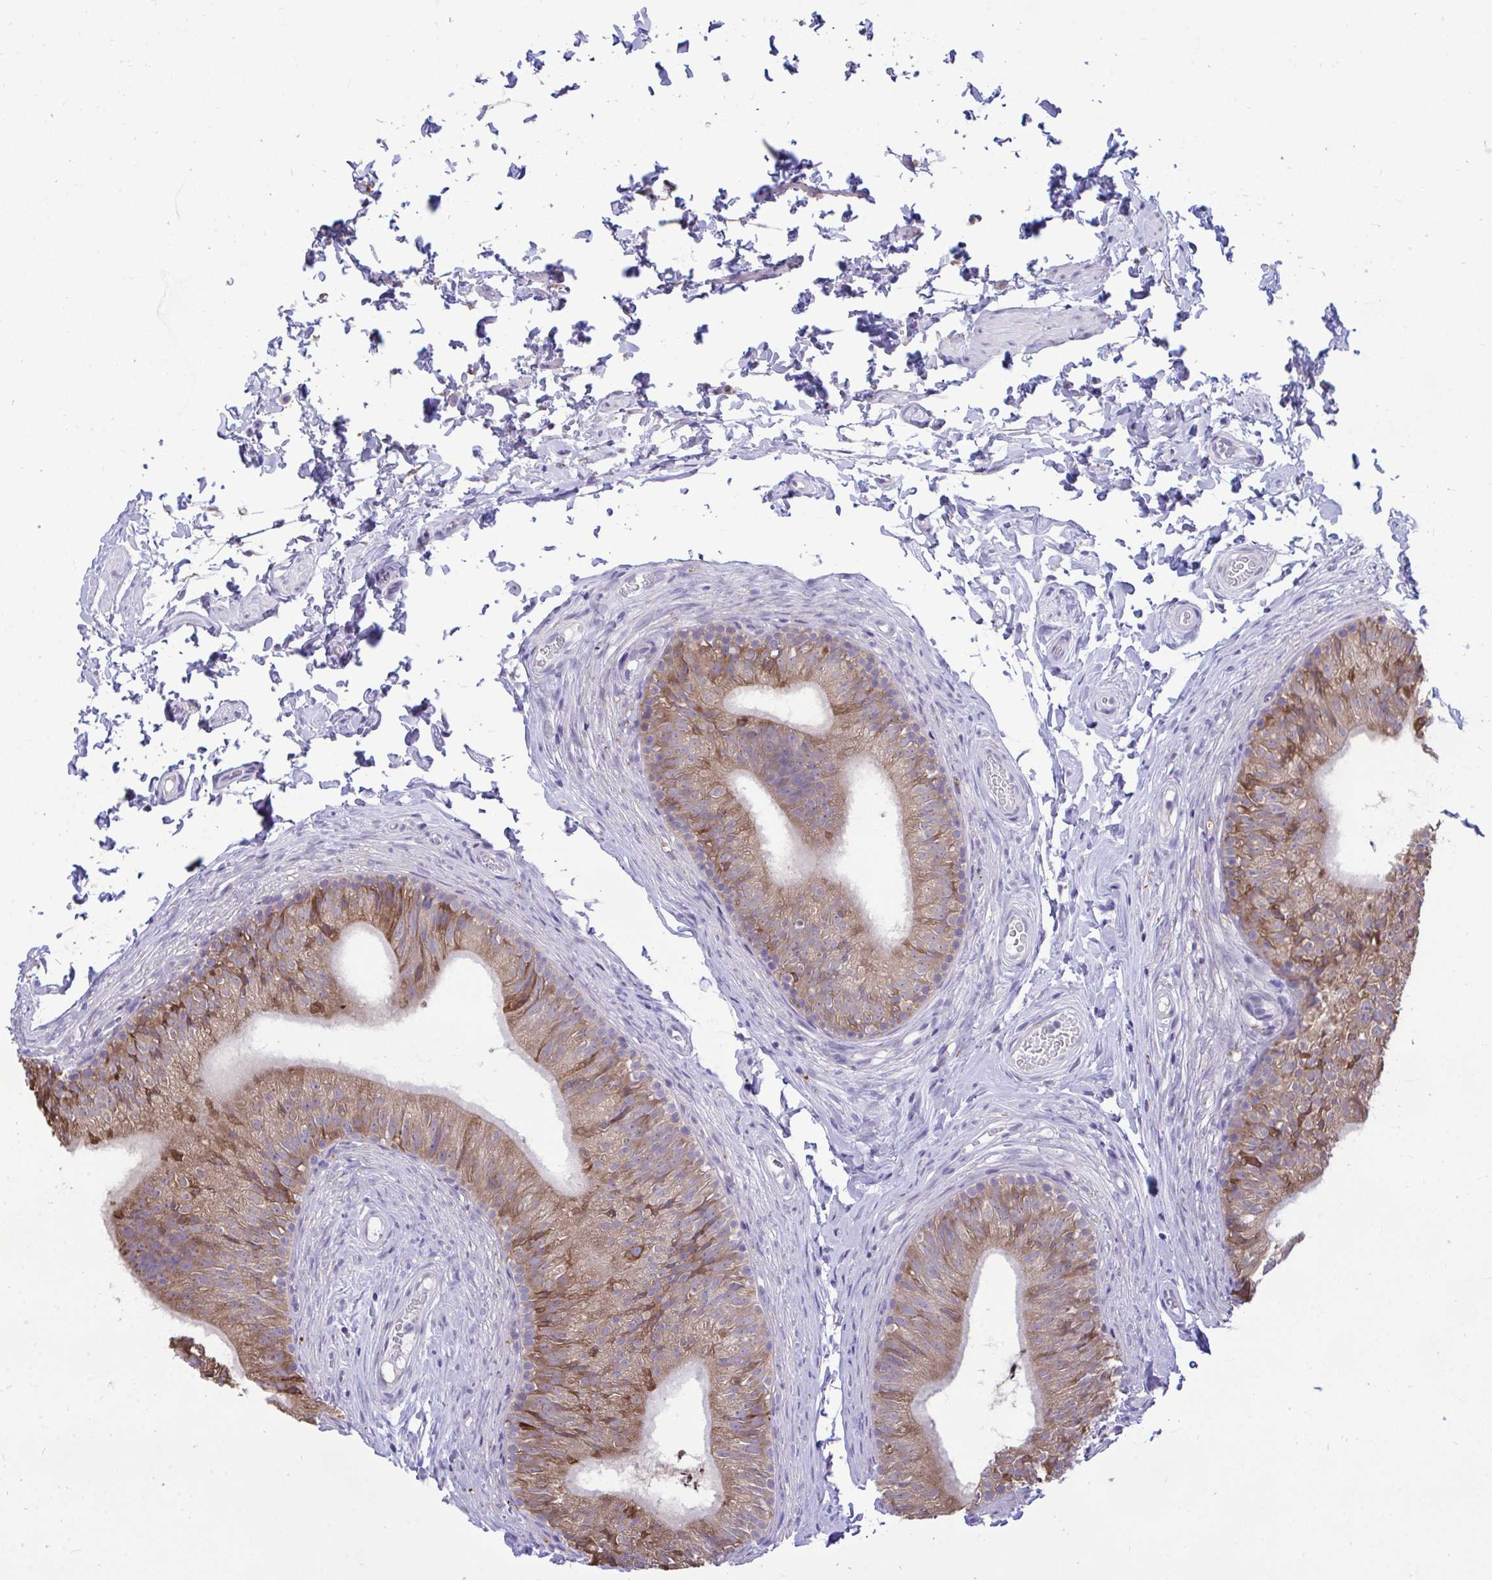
{"staining": {"intensity": "moderate", "quantity": ">75%", "location": "cytoplasmic/membranous"}, "tissue": "epididymis", "cell_type": "Glandular cells", "image_type": "normal", "snomed": [{"axis": "morphology", "description": "Normal tissue, NOS"}, {"axis": "topography", "description": "Epididymis, spermatic cord, NOS"}, {"axis": "topography", "description": "Epididymis"}, {"axis": "topography", "description": "Peripheral nerve tissue"}], "caption": "Protein staining exhibits moderate cytoplasmic/membranous staining in approximately >75% of glandular cells in normal epididymis. (DAB = brown stain, brightfield microscopy at high magnification).", "gene": "PIGK", "patient": {"sex": "male", "age": 29}}